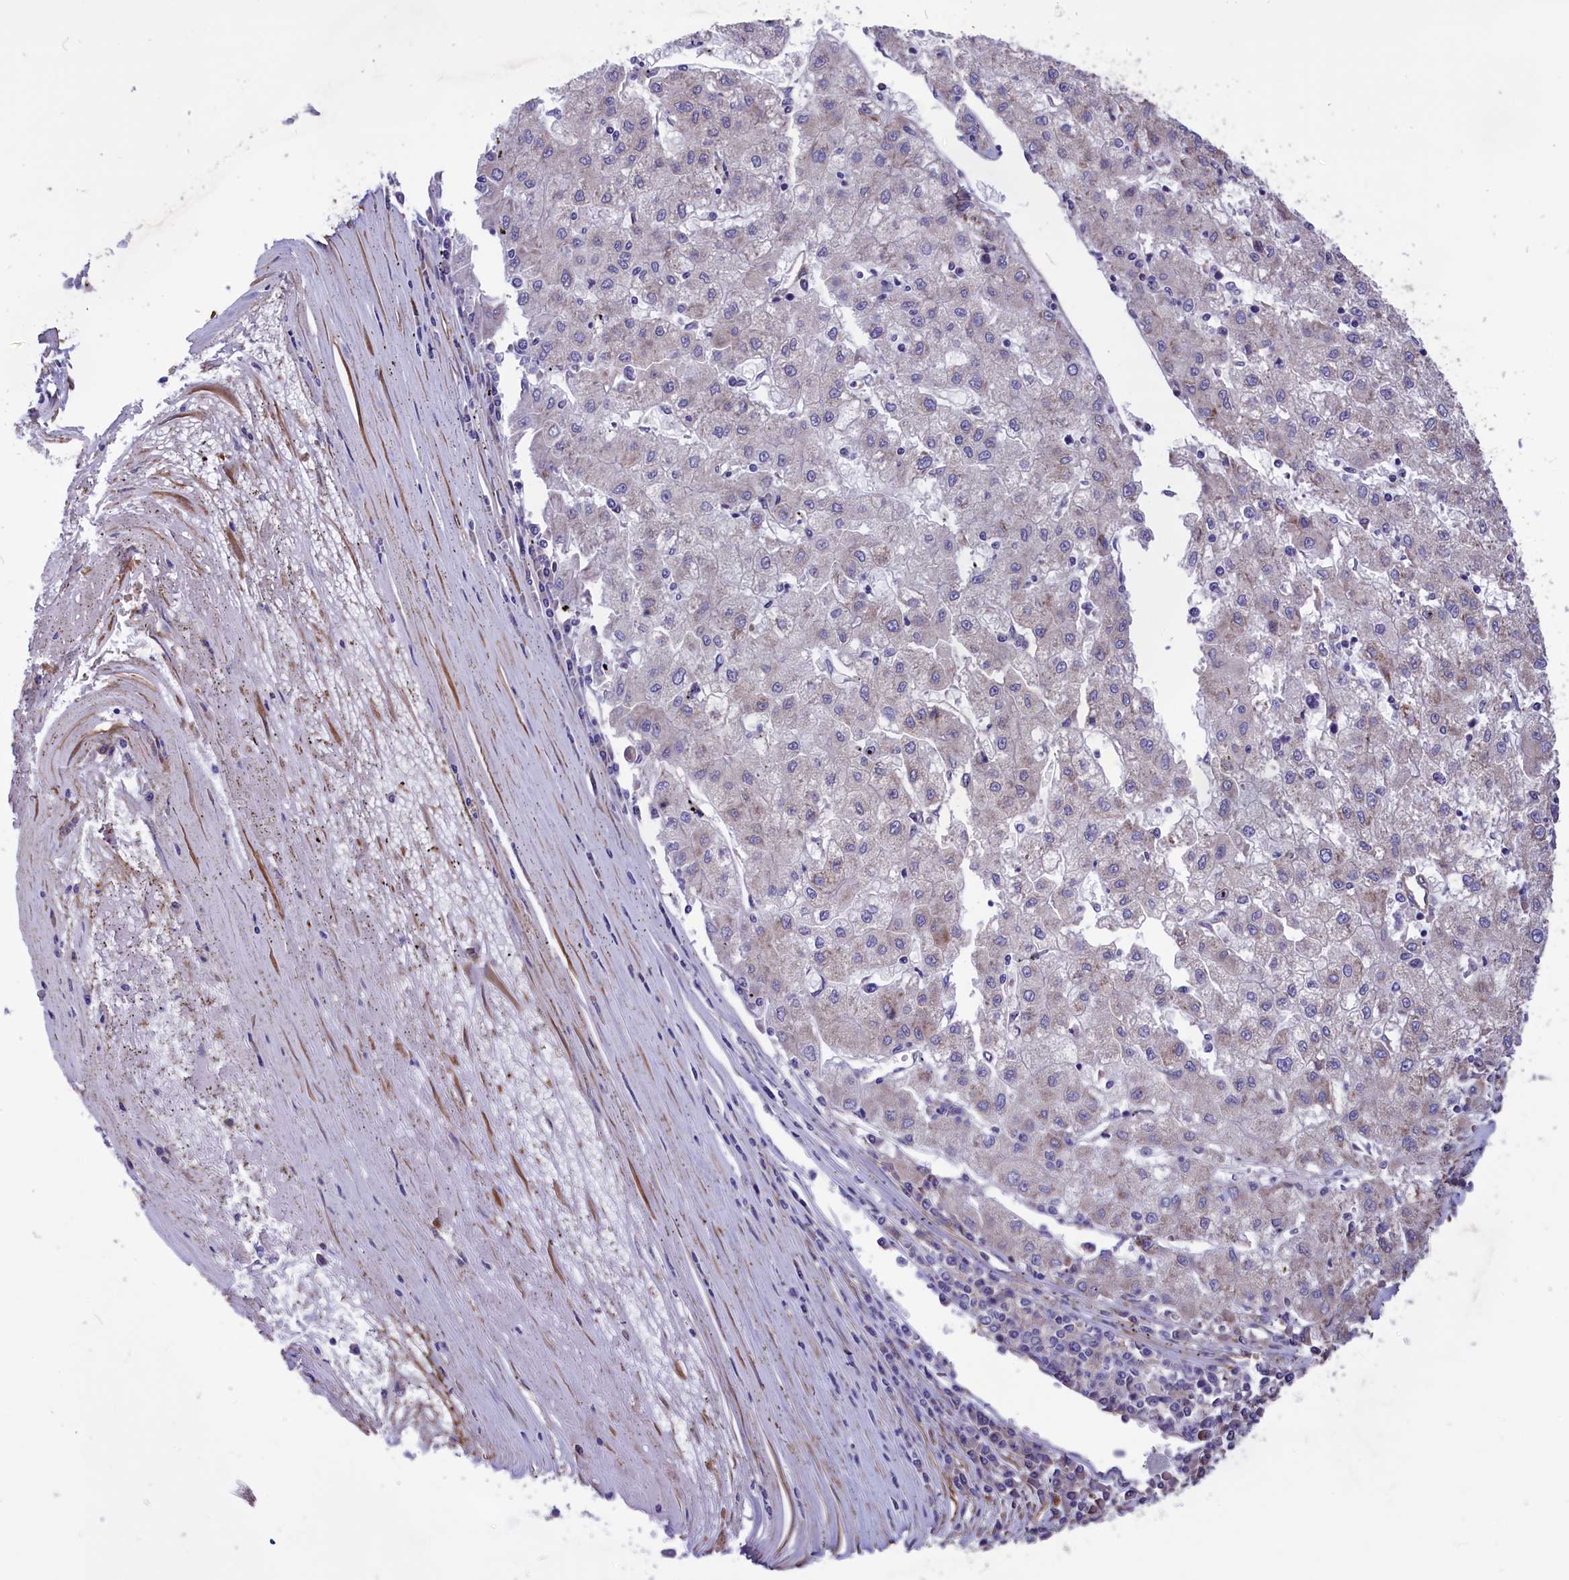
{"staining": {"intensity": "negative", "quantity": "none", "location": "none"}, "tissue": "liver cancer", "cell_type": "Tumor cells", "image_type": "cancer", "snomed": [{"axis": "morphology", "description": "Carcinoma, Hepatocellular, NOS"}, {"axis": "topography", "description": "Liver"}], "caption": "This is a photomicrograph of immunohistochemistry (IHC) staining of liver cancer, which shows no expression in tumor cells.", "gene": "AMDHD2", "patient": {"sex": "male", "age": 72}}